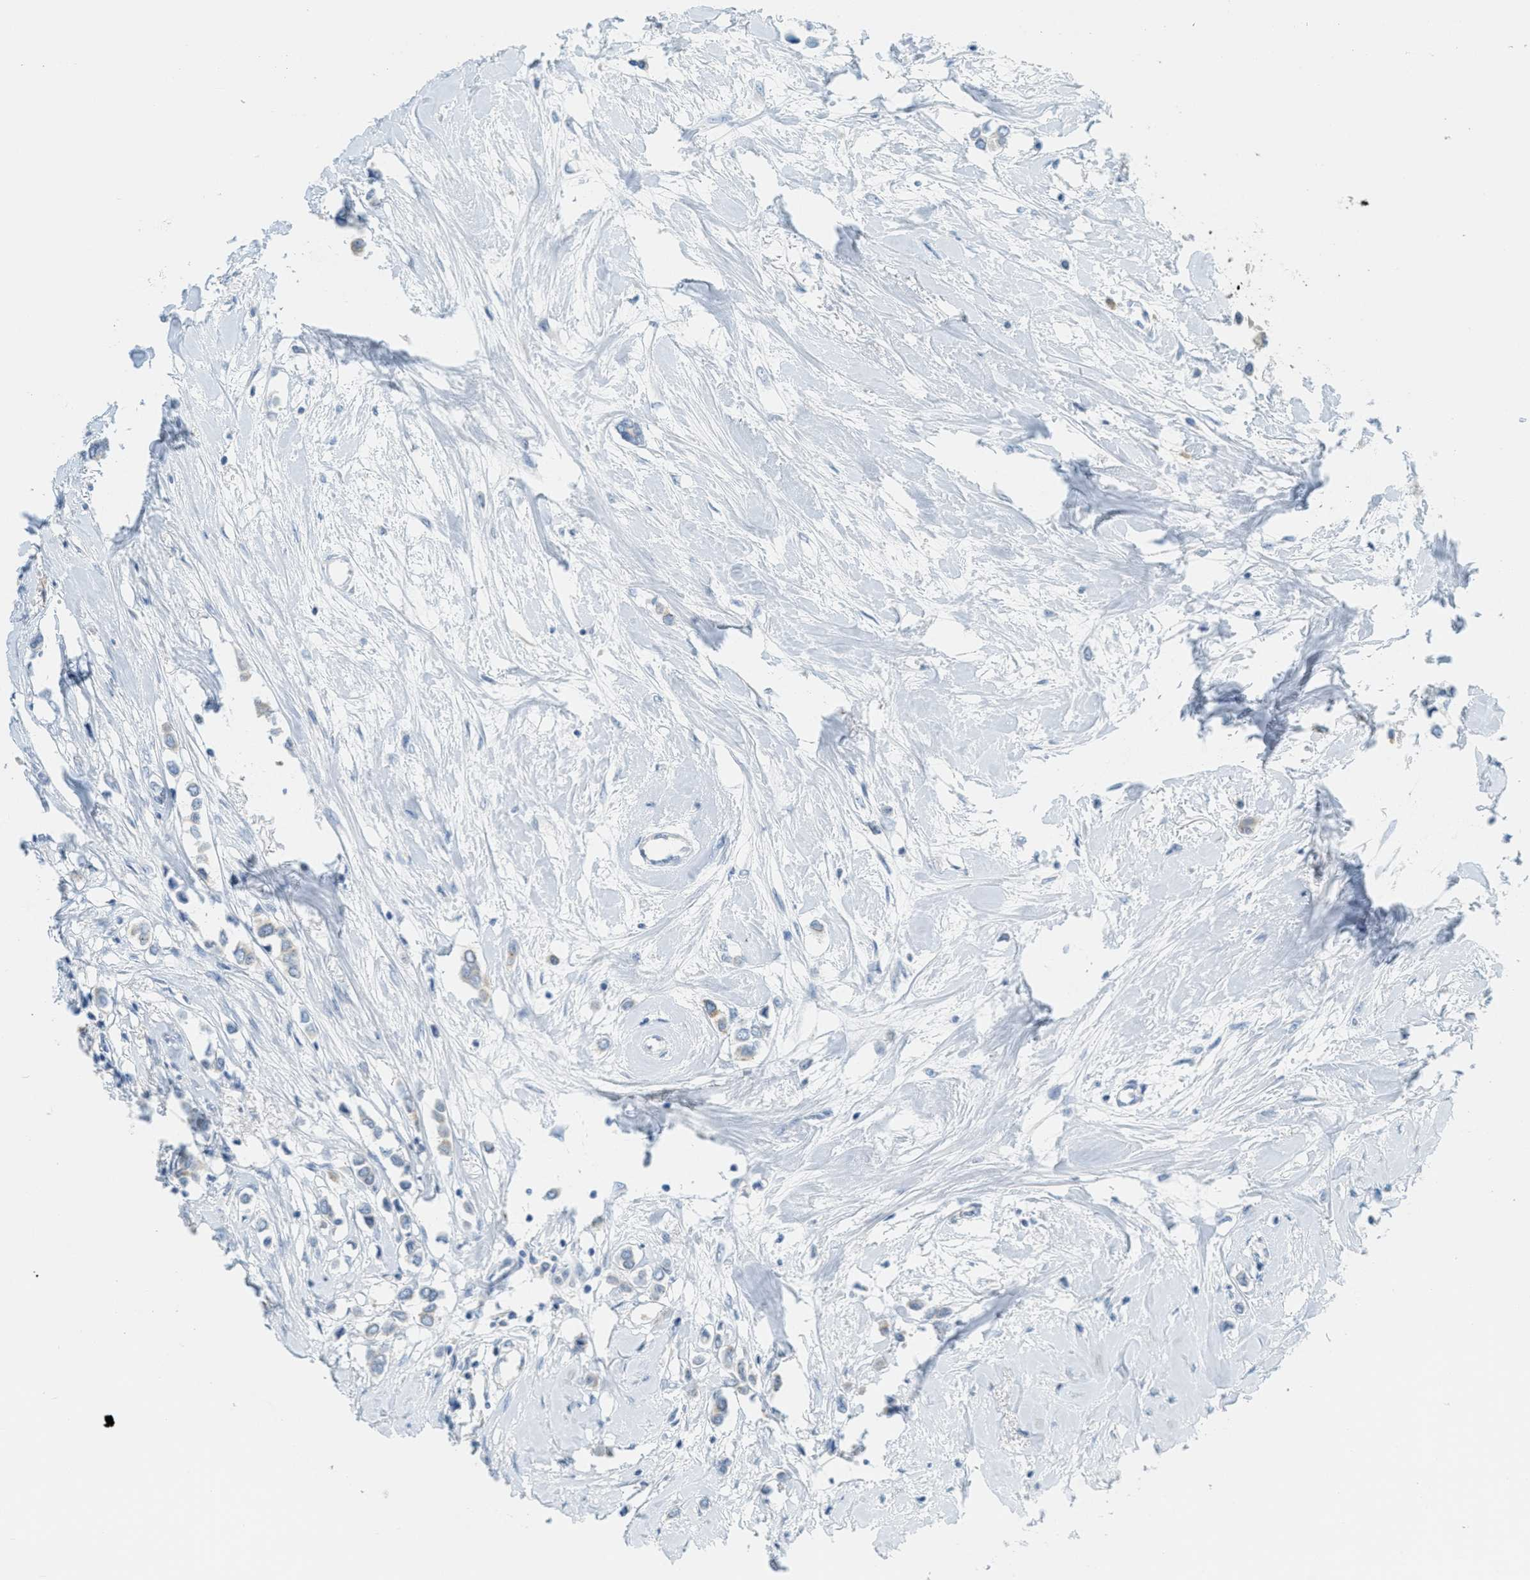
{"staining": {"intensity": "negative", "quantity": "none", "location": "none"}, "tissue": "breast cancer", "cell_type": "Tumor cells", "image_type": "cancer", "snomed": [{"axis": "morphology", "description": "Lobular carcinoma"}, {"axis": "topography", "description": "Breast"}], "caption": "Image shows no significant protein expression in tumor cells of lobular carcinoma (breast).", "gene": "TEX264", "patient": {"sex": "female", "age": 51}}